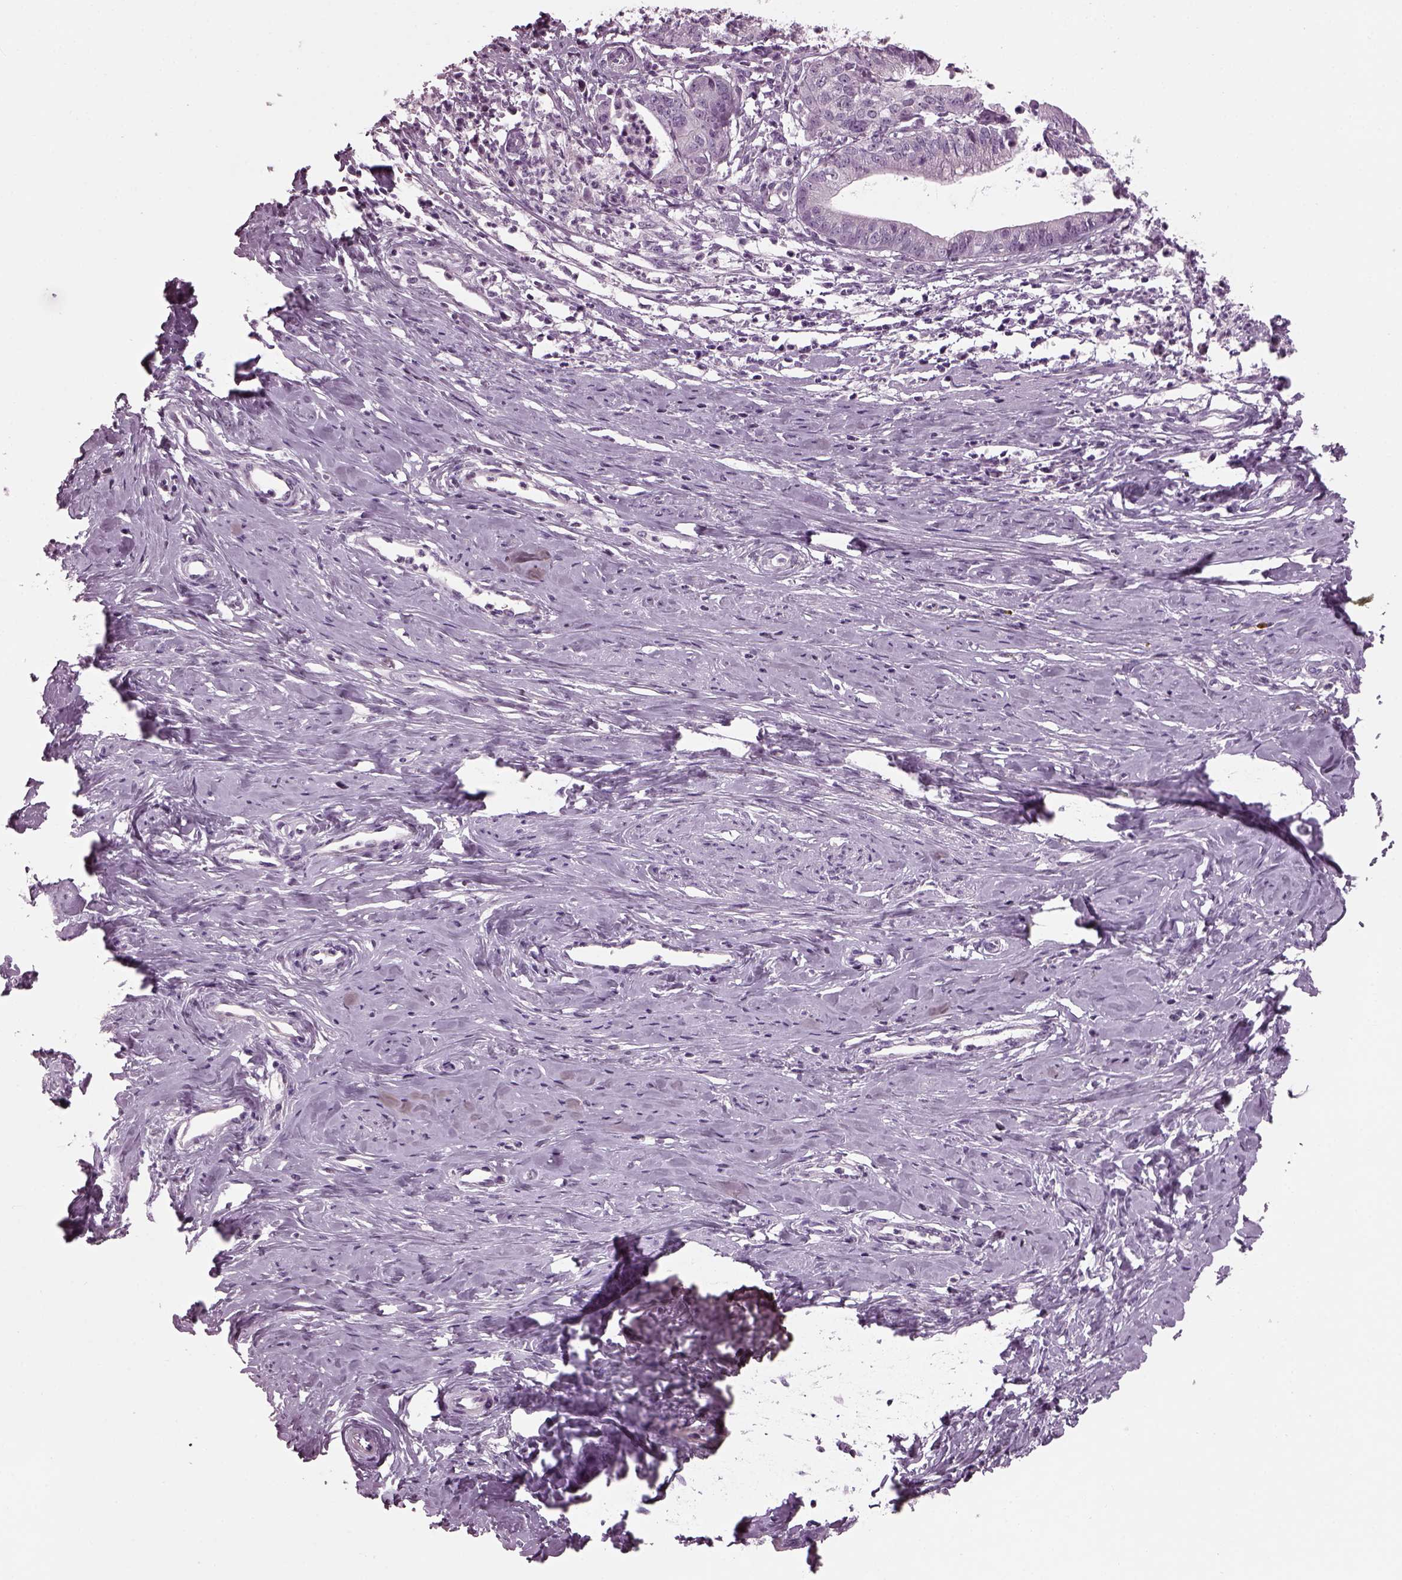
{"staining": {"intensity": "negative", "quantity": "none", "location": "none"}, "tissue": "cervical cancer", "cell_type": "Tumor cells", "image_type": "cancer", "snomed": [{"axis": "morphology", "description": "Normal tissue, NOS"}, {"axis": "morphology", "description": "Adenocarcinoma, NOS"}, {"axis": "topography", "description": "Cervix"}], "caption": "Adenocarcinoma (cervical) was stained to show a protein in brown. There is no significant expression in tumor cells. Nuclei are stained in blue.", "gene": "DPYSL5", "patient": {"sex": "female", "age": 38}}